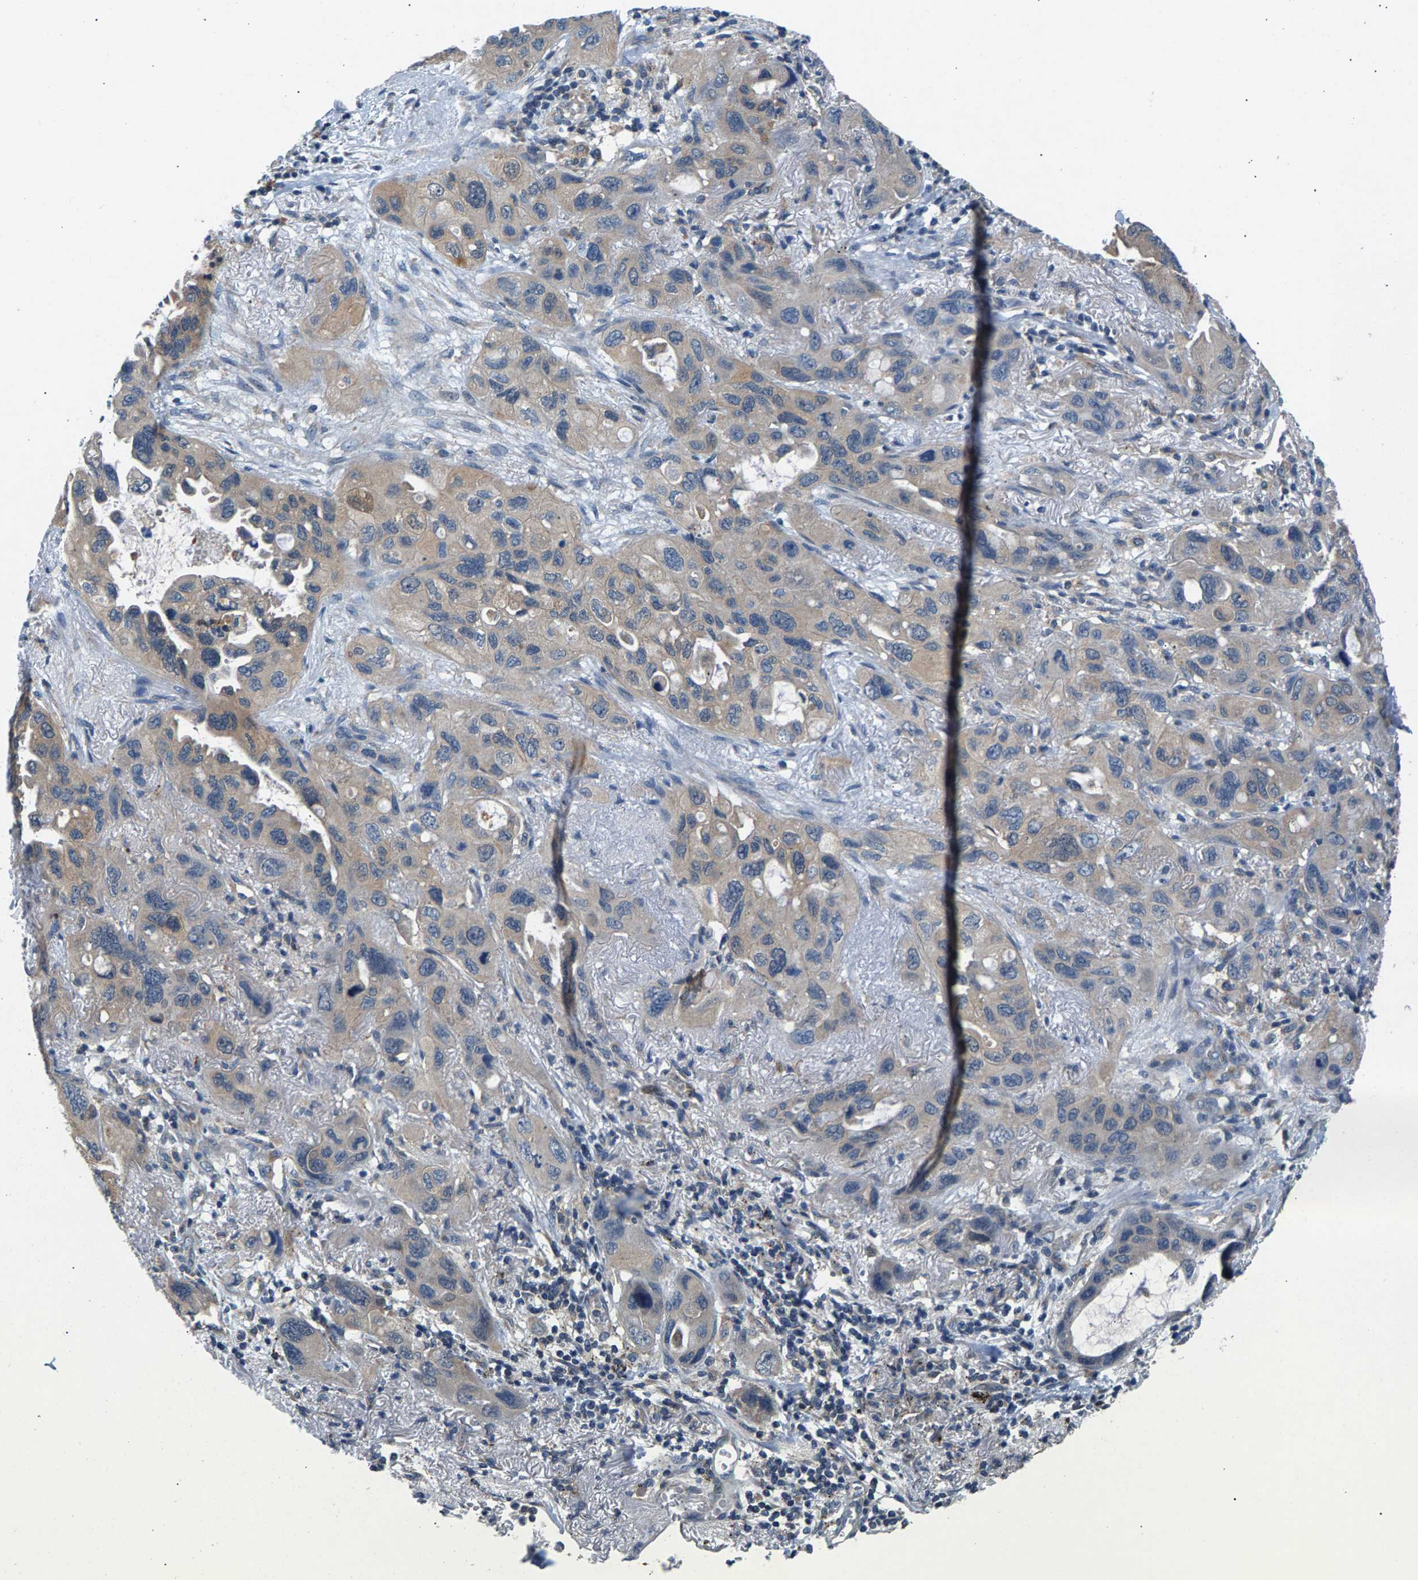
{"staining": {"intensity": "weak", "quantity": "<25%", "location": "cytoplasmic/membranous"}, "tissue": "lung cancer", "cell_type": "Tumor cells", "image_type": "cancer", "snomed": [{"axis": "morphology", "description": "Squamous cell carcinoma, NOS"}, {"axis": "topography", "description": "Lung"}], "caption": "Immunohistochemical staining of lung cancer (squamous cell carcinoma) shows no significant expression in tumor cells.", "gene": "NT5C", "patient": {"sex": "female", "age": 73}}